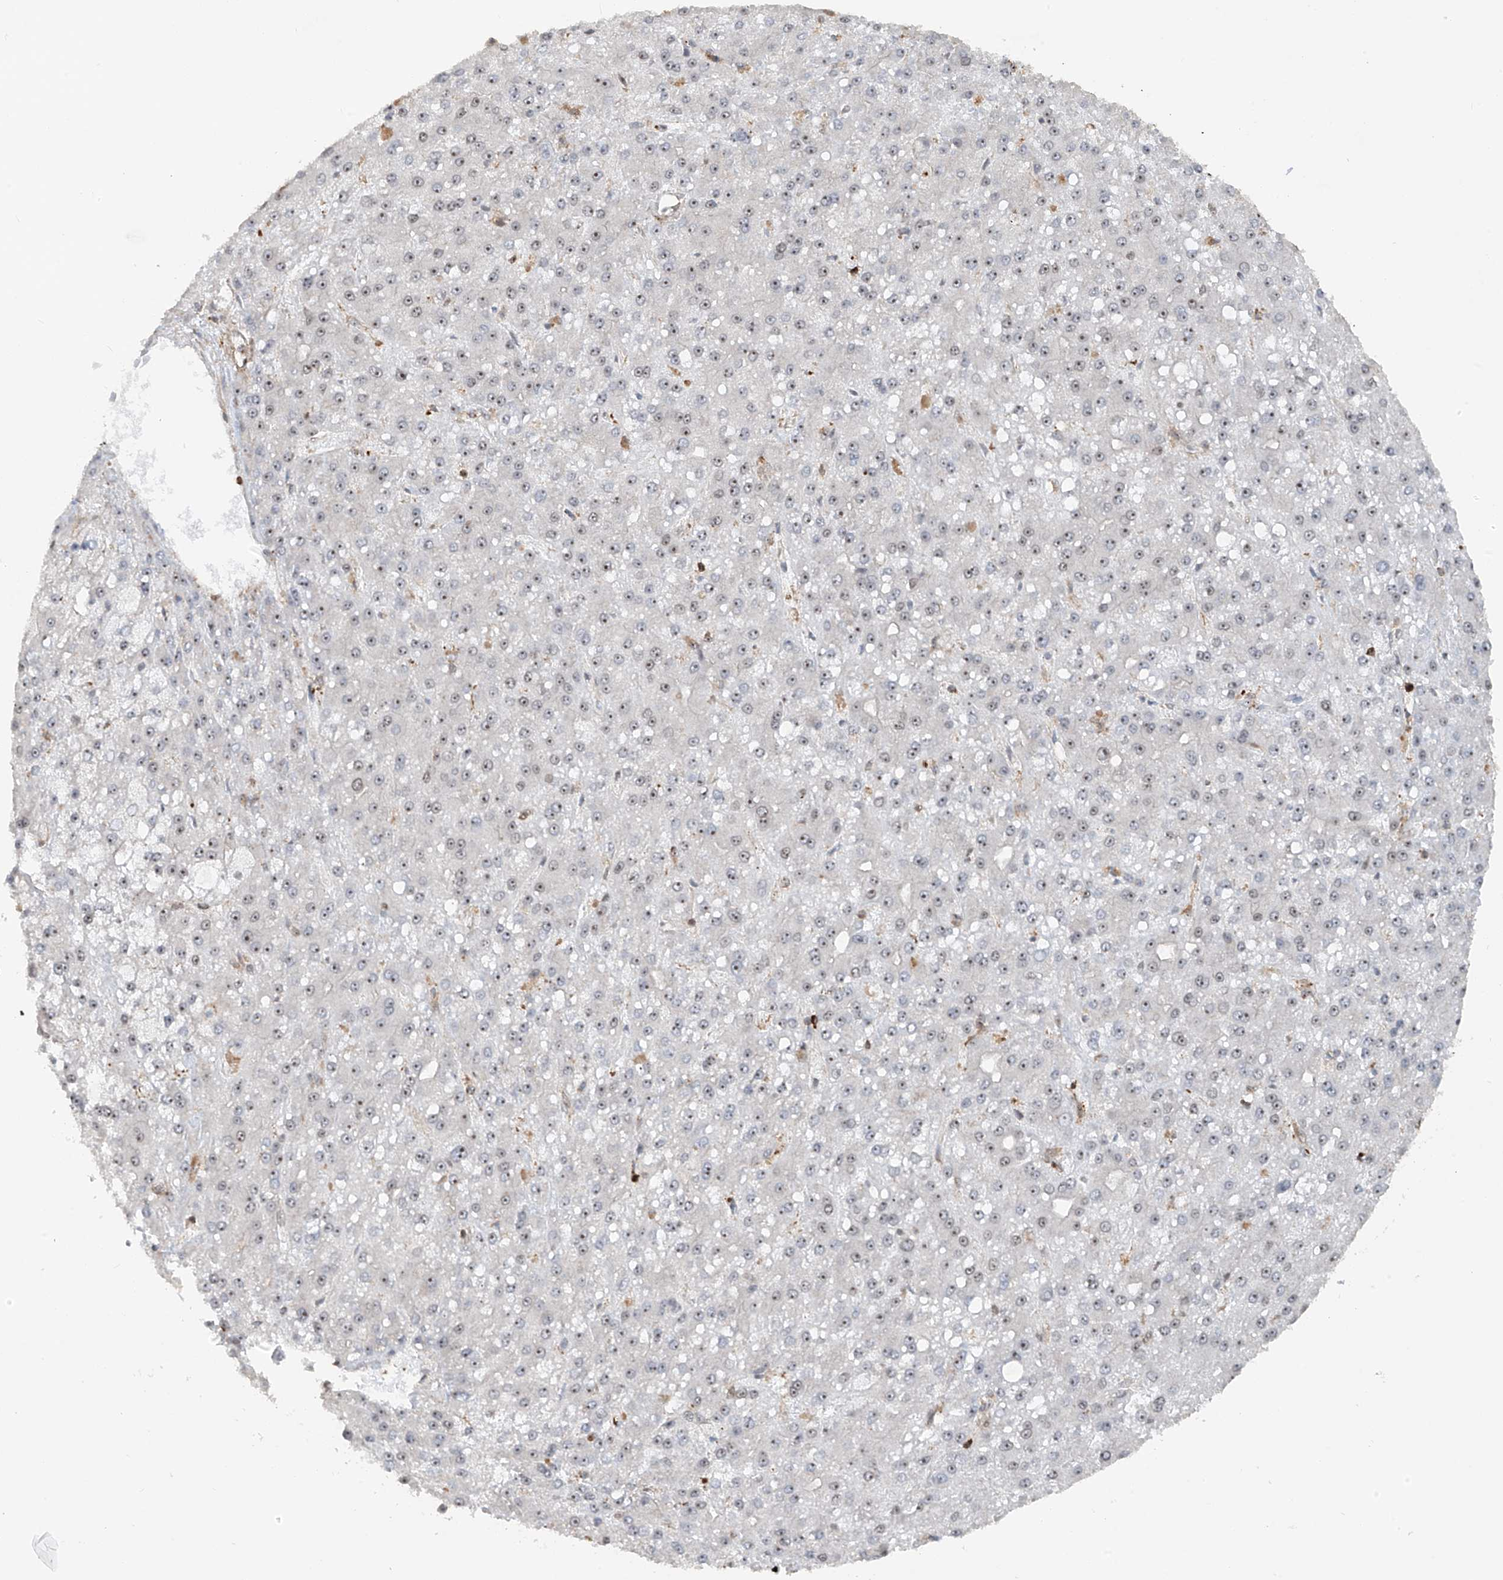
{"staining": {"intensity": "weak", "quantity": "25%-75%", "location": "nuclear"}, "tissue": "liver cancer", "cell_type": "Tumor cells", "image_type": "cancer", "snomed": [{"axis": "morphology", "description": "Carcinoma, Hepatocellular, NOS"}, {"axis": "topography", "description": "Liver"}], "caption": "This micrograph shows IHC staining of liver hepatocellular carcinoma, with low weak nuclear staining in approximately 25%-75% of tumor cells.", "gene": "REPIN1", "patient": {"sex": "male", "age": 67}}